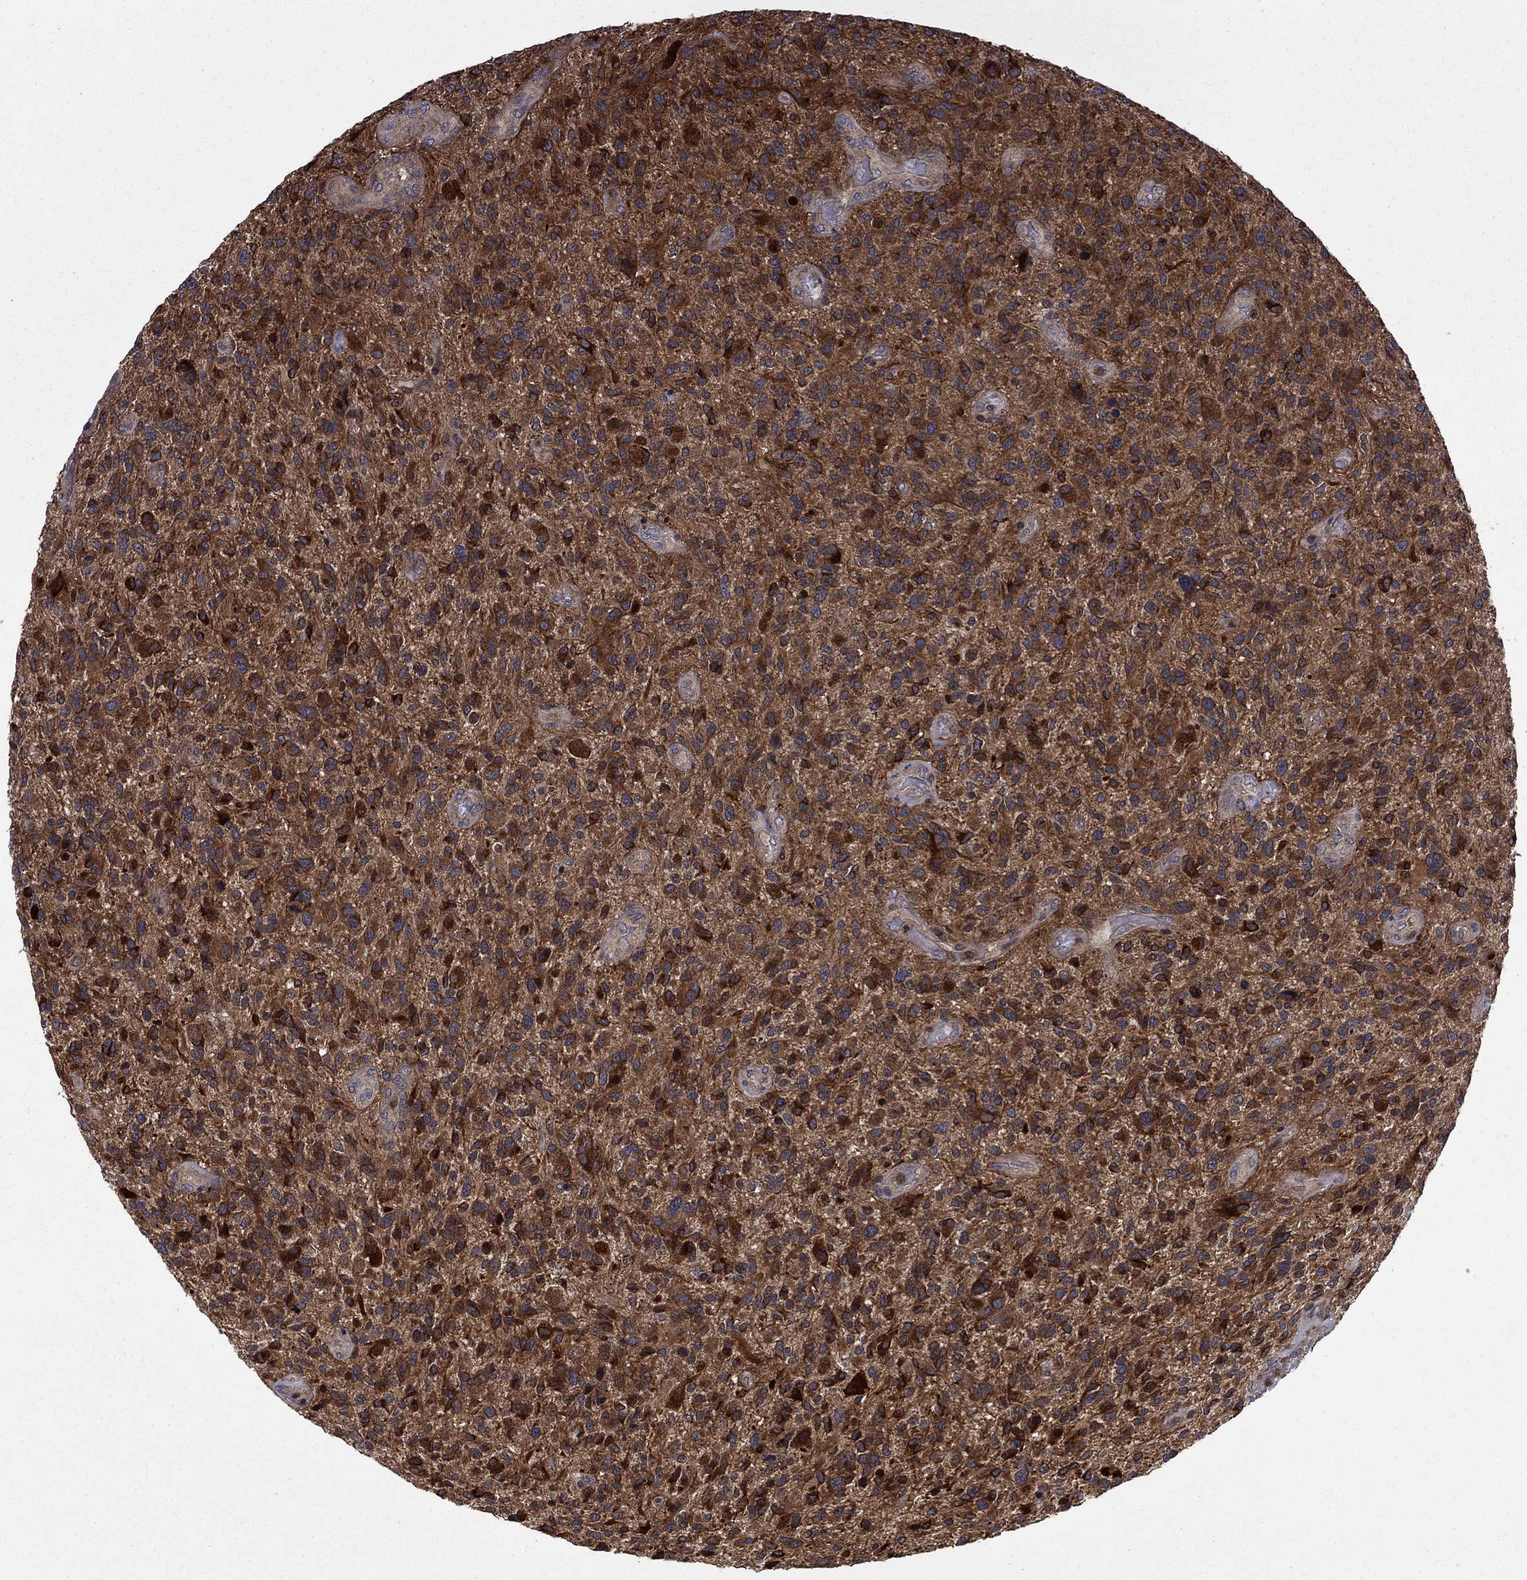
{"staining": {"intensity": "strong", "quantity": "25%-75%", "location": "cytoplasmic/membranous"}, "tissue": "glioma", "cell_type": "Tumor cells", "image_type": "cancer", "snomed": [{"axis": "morphology", "description": "Glioma, malignant, High grade"}, {"axis": "topography", "description": "Brain"}], "caption": "Immunohistochemical staining of malignant glioma (high-grade) reveals strong cytoplasmic/membranous protein staining in approximately 25%-75% of tumor cells.", "gene": "HDAC4", "patient": {"sex": "male", "age": 47}}